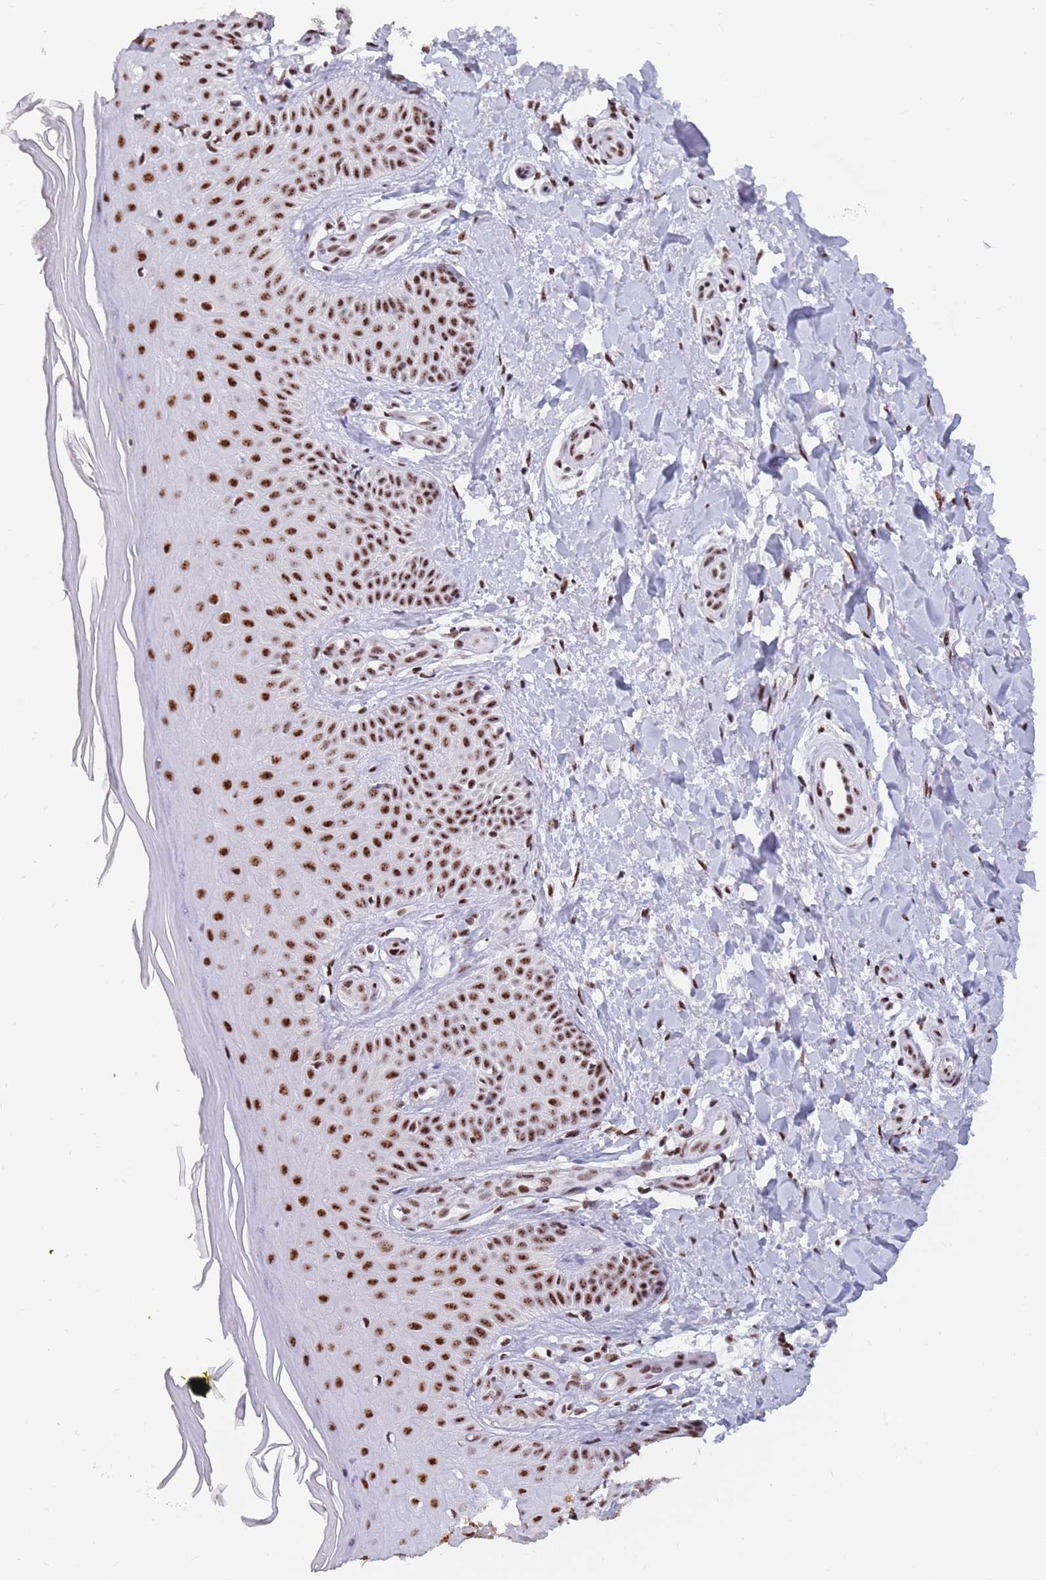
{"staining": {"intensity": "strong", "quantity": ">75%", "location": "nuclear"}, "tissue": "skin", "cell_type": "Fibroblasts", "image_type": "normal", "snomed": [{"axis": "morphology", "description": "Normal tissue, NOS"}, {"axis": "topography", "description": "Skin"}], "caption": "IHC (DAB) staining of unremarkable skin shows strong nuclear protein expression in approximately >75% of fibroblasts.", "gene": "TMEM35B", "patient": {"sex": "male", "age": 81}}